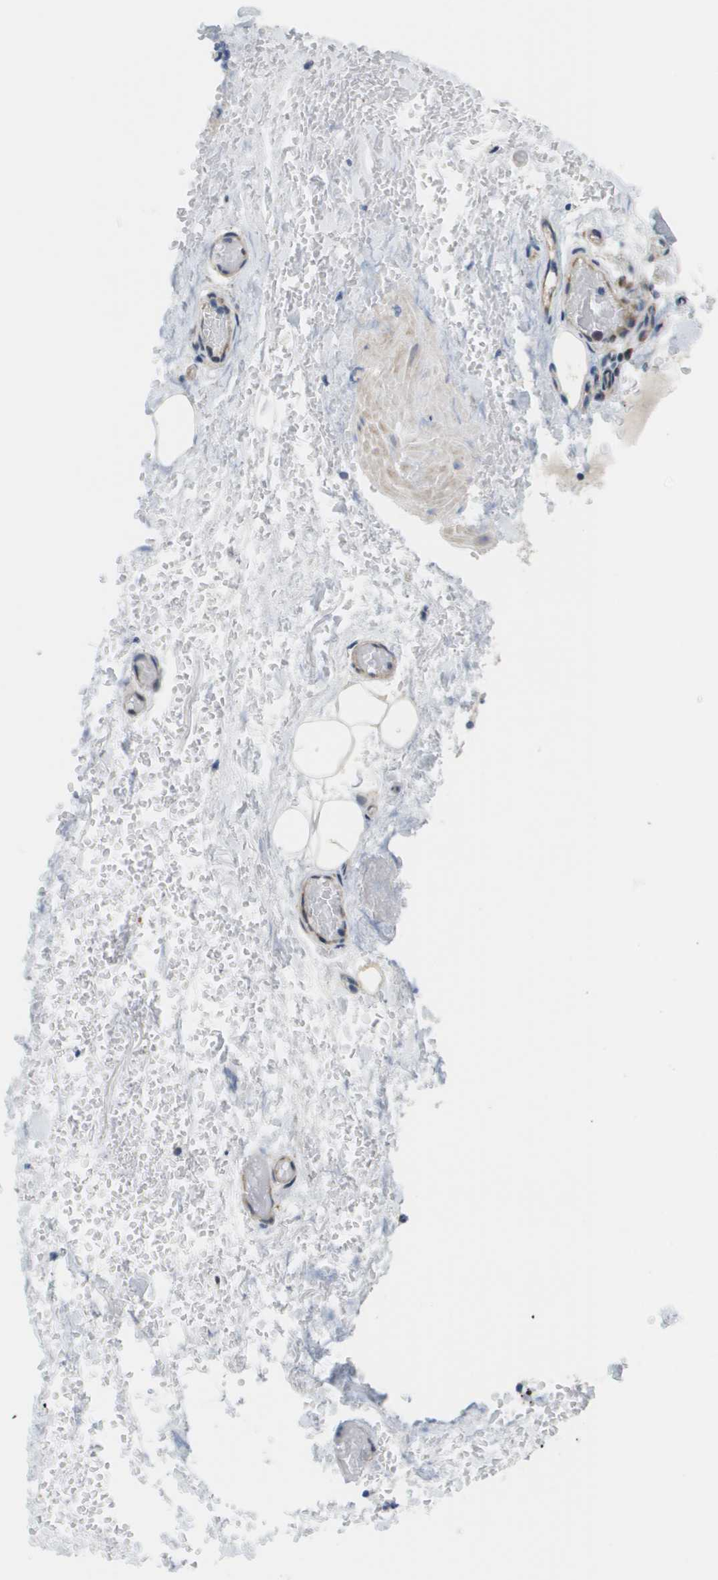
{"staining": {"intensity": "negative", "quantity": "none", "location": "none"}, "tissue": "adipose tissue", "cell_type": "Adipocytes", "image_type": "normal", "snomed": [{"axis": "morphology", "description": "Normal tissue, NOS"}, {"axis": "morphology", "description": "Adenocarcinoma, NOS"}, {"axis": "topography", "description": "Esophagus"}], "caption": "A high-resolution histopathology image shows immunohistochemistry (IHC) staining of normal adipose tissue, which demonstrates no significant expression in adipocytes.", "gene": "KRT23", "patient": {"sex": "male", "age": 62}}